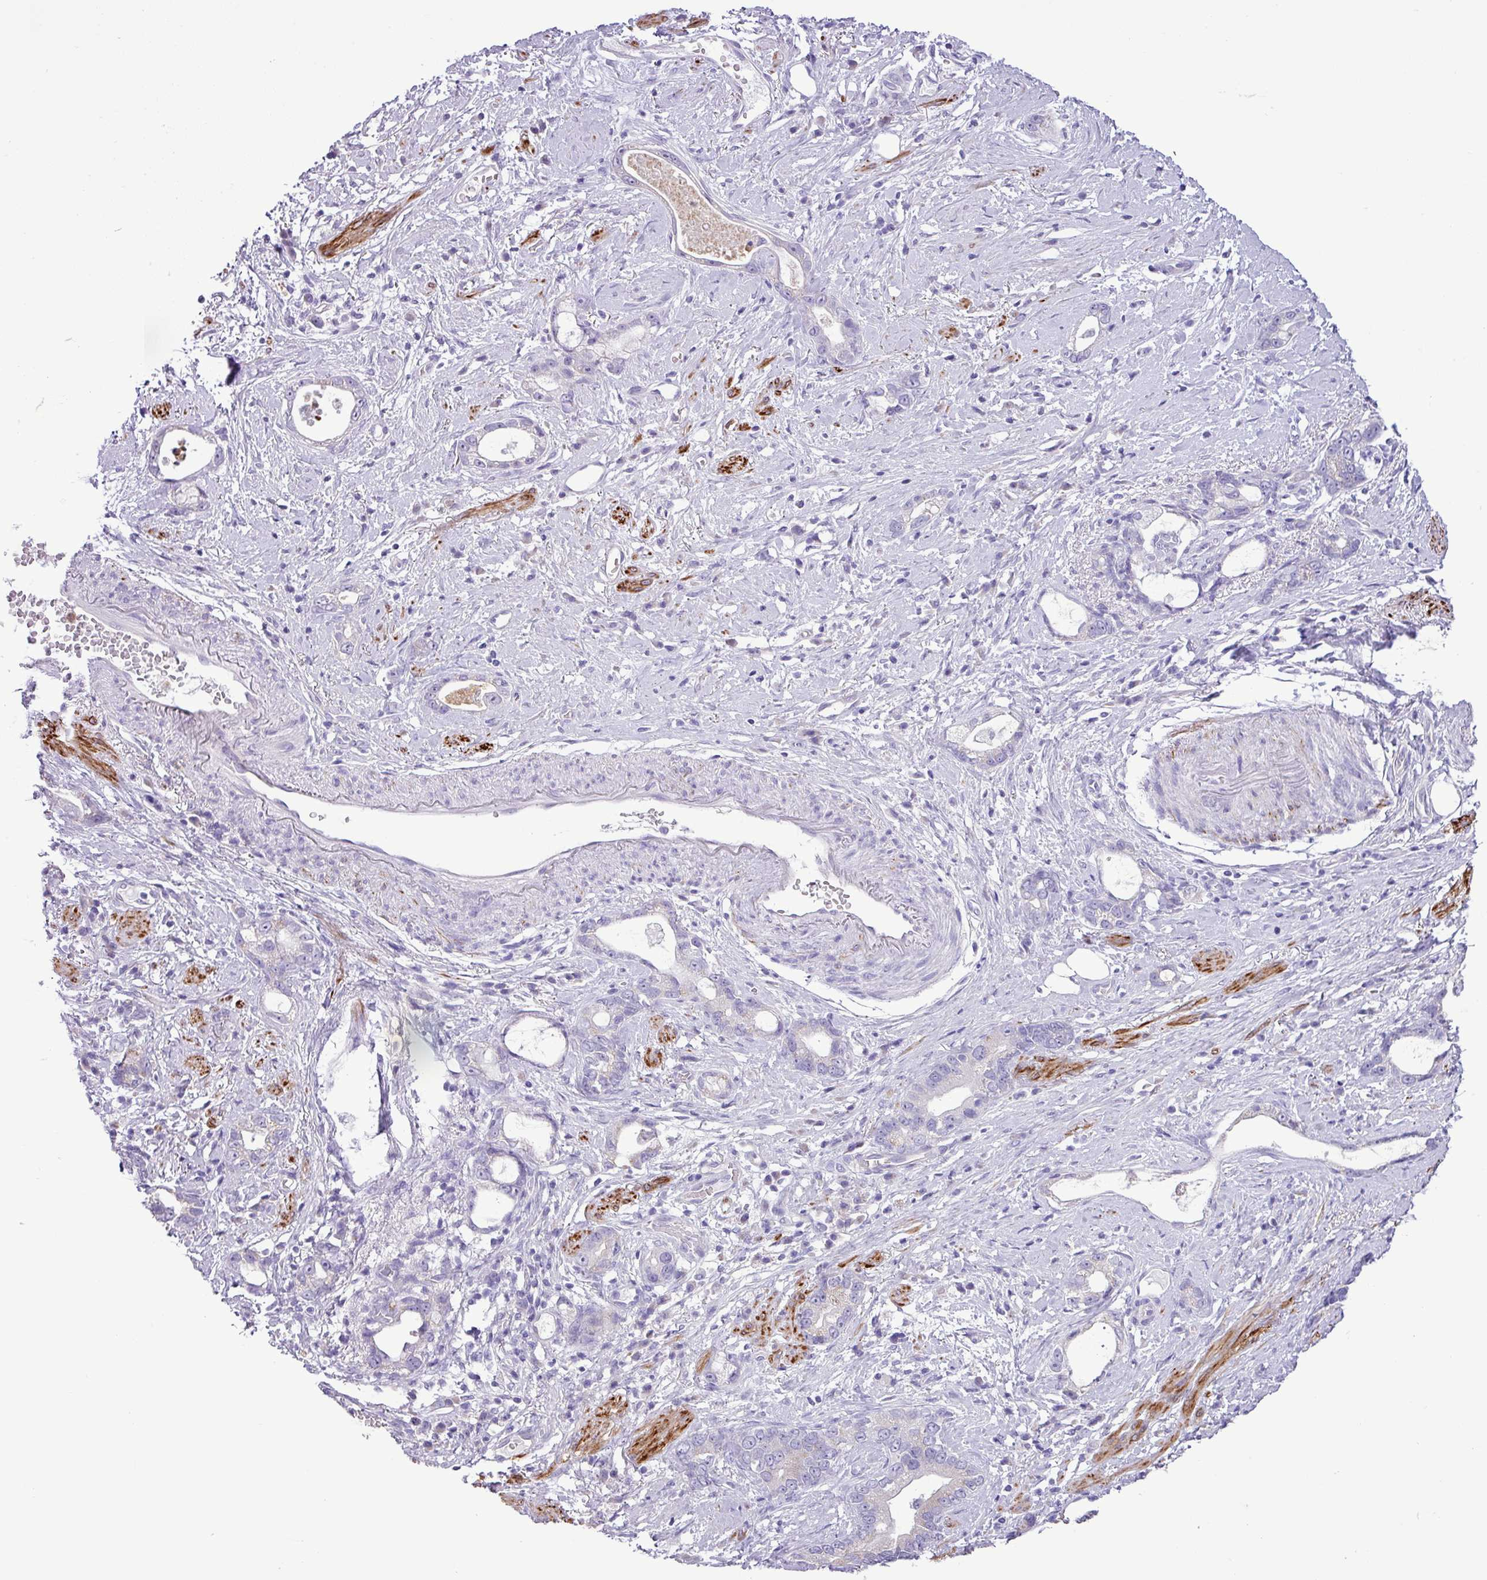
{"staining": {"intensity": "negative", "quantity": "none", "location": "none"}, "tissue": "stomach cancer", "cell_type": "Tumor cells", "image_type": "cancer", "snomed": [{"axis": "morphology", "description": "Adenocarcinoma, NOS"}, {"axis": "topography", "description": "Stomach"}], "caption": "Photomicrograph shows no protein expression in tumor cells of adenocarcinoma (stomach) tissue. (DAB (3,3'-diaminobenzidine) IHC visualized using brightfield microscopy, high magnification).", "gene": "ZSCAN5A", "patient": {"sex": "male", "age": 55}}